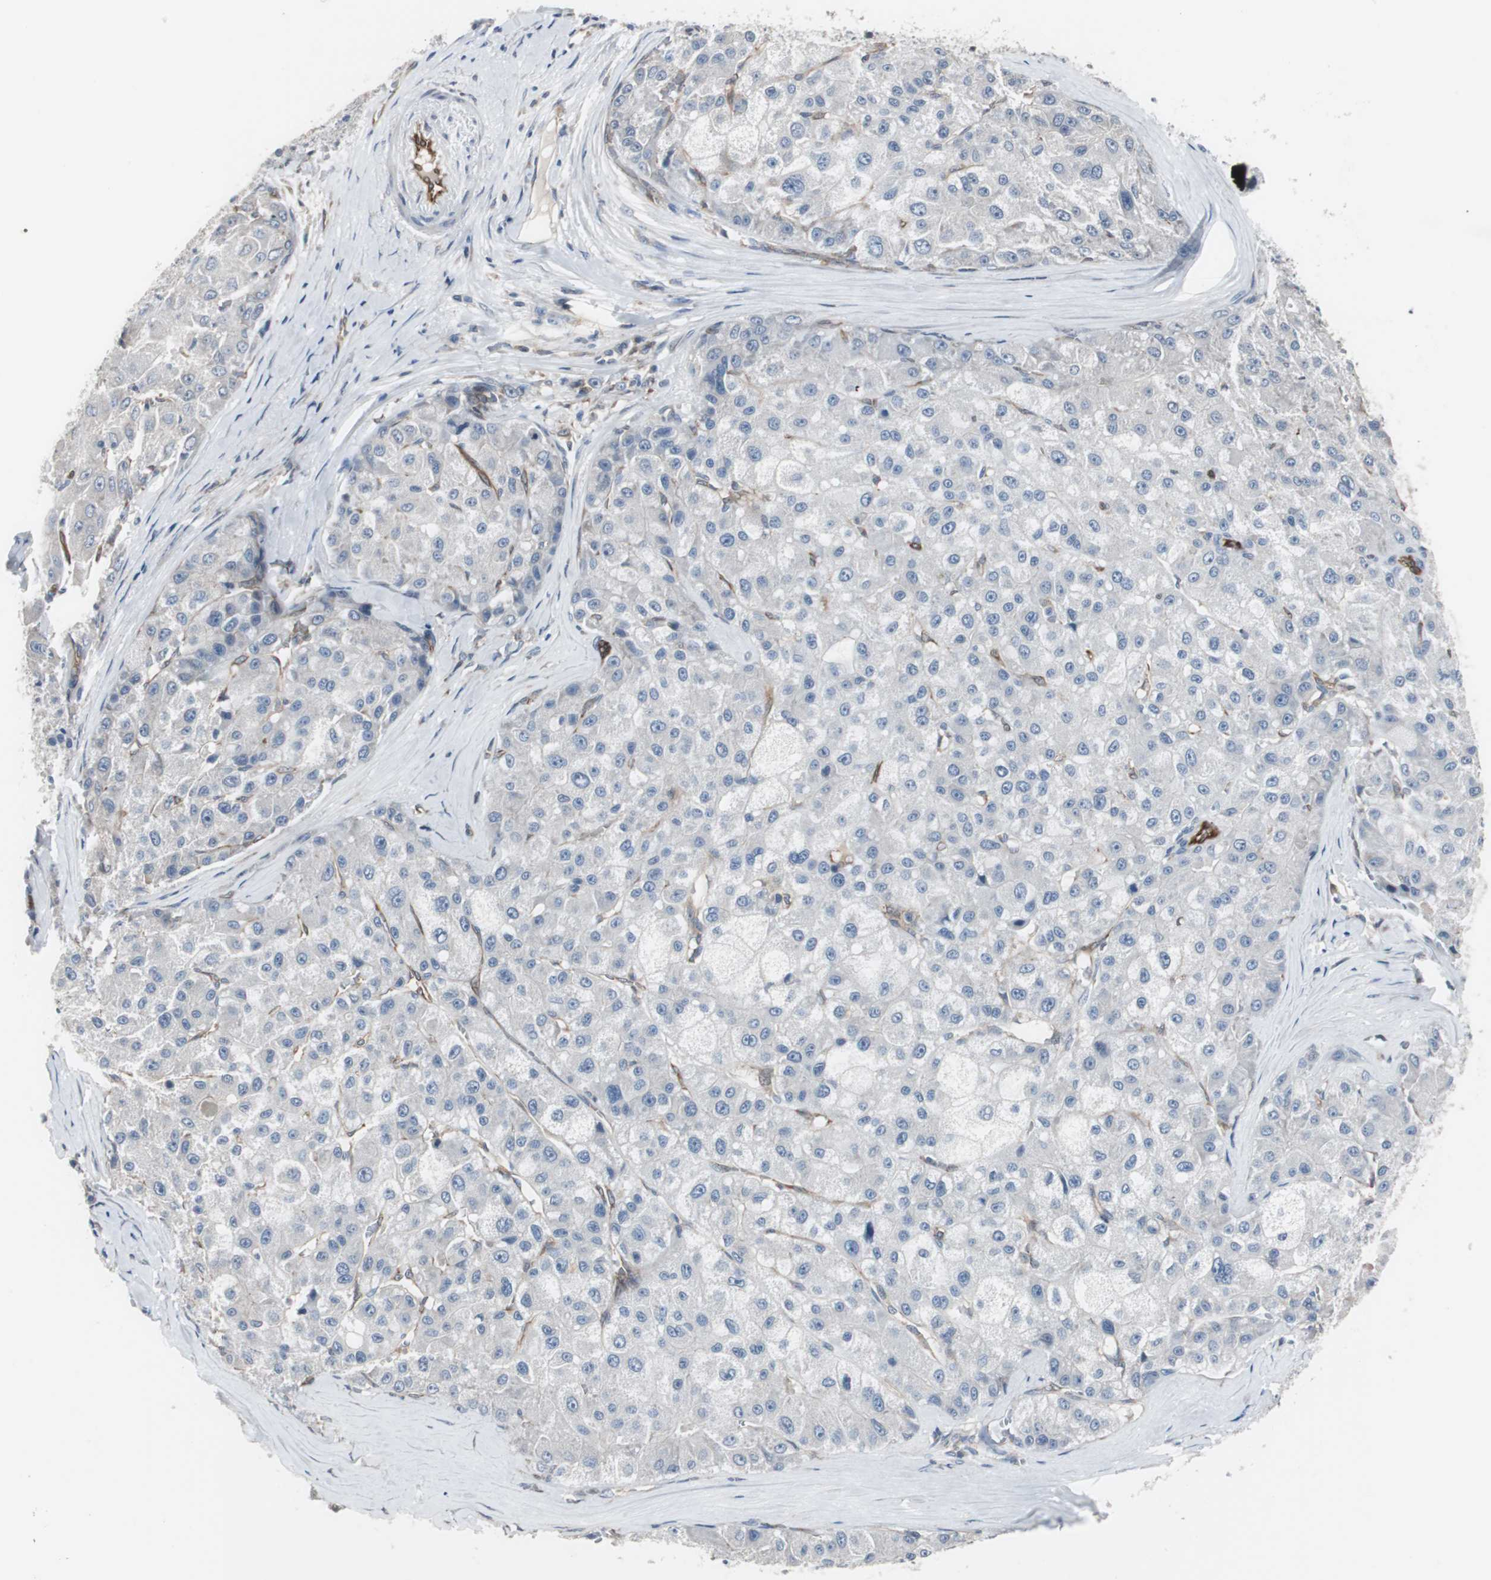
{"staining": {"intensity": "negative", "quantity": "none", "location": "none"}, "tissue": "liver cancer", "cell_type": "Tumor cells", "image_type": "cancer", "snomed": [{"axis": "morphology", "description": "Carcinoma, Hepatocellular, NOS"}, {"axis": "topography", "description": "Liver"}], "caption": "High magnification brightfield microscopy of liver cancer stained with DAB (brown) and counterstained with hematoxylin (blue): tumor cells show no significant positivity.", "gene": "SWAP70", "patient": {"sex": "male", "age": 80}}